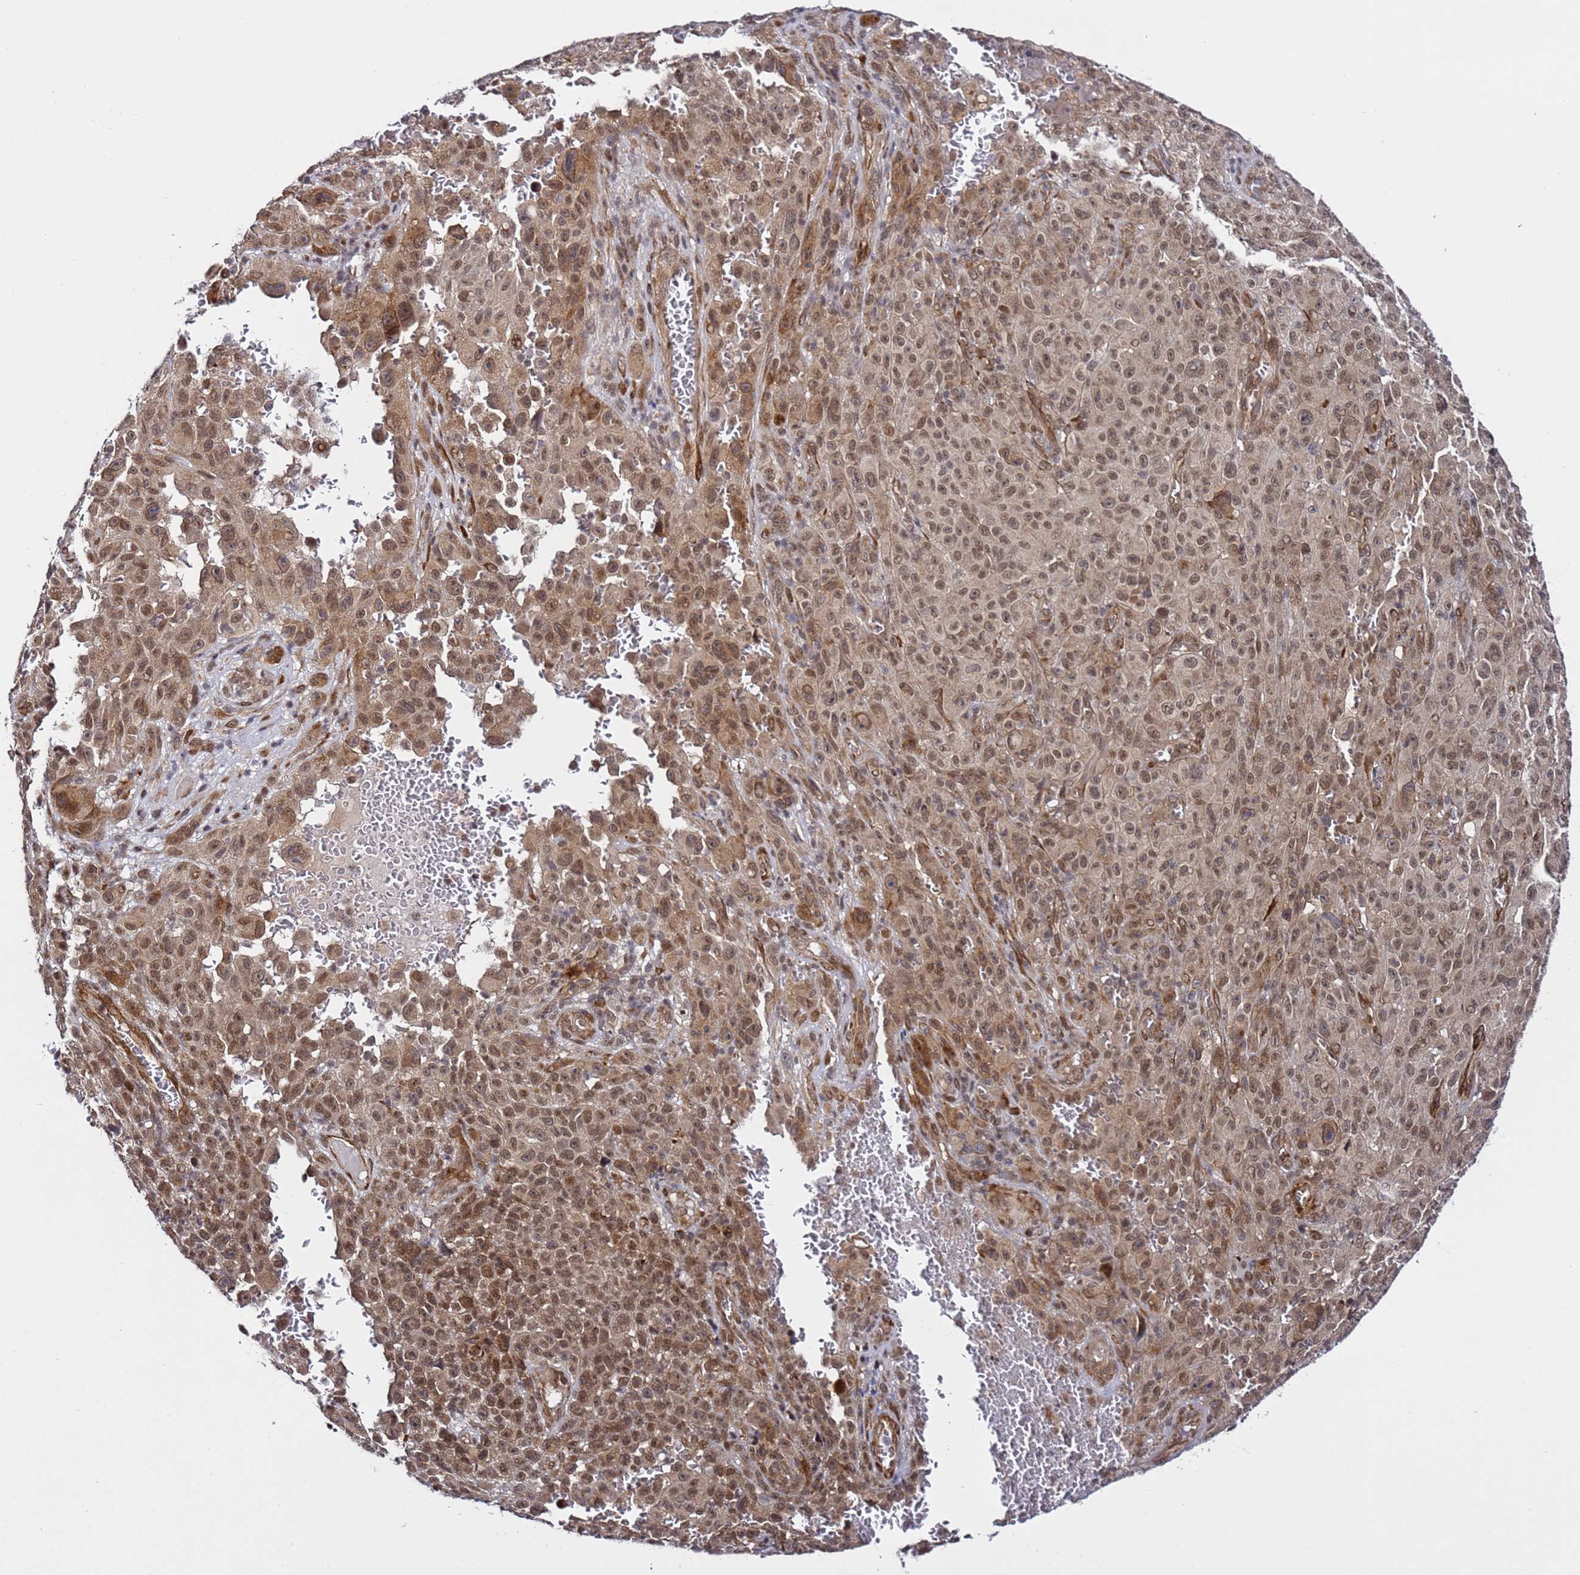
{"staining": {"intensity": "moderate", "quantity": ">75%", "location": "cytoplasmic/membranous,nuclear"}, "tissue": "melanoma", "cell_type": "Tumor cells", "image_type": "cancer", "snomed": [{"axis": "morphology", "description": "Malignant melanoma, NOS"}, {"axis": "topography", "description": "Skin"}], "caption": "Immunohistochemistry histopathology image of human malignant melanoma stained for a protein (brown), which shows medium levels of moderate cytoplasmic/membranous and nuclear expression in about >75% of tumor cells.", "gene": "POLR2D", "patient": {"sex": "female", "age": 82}}